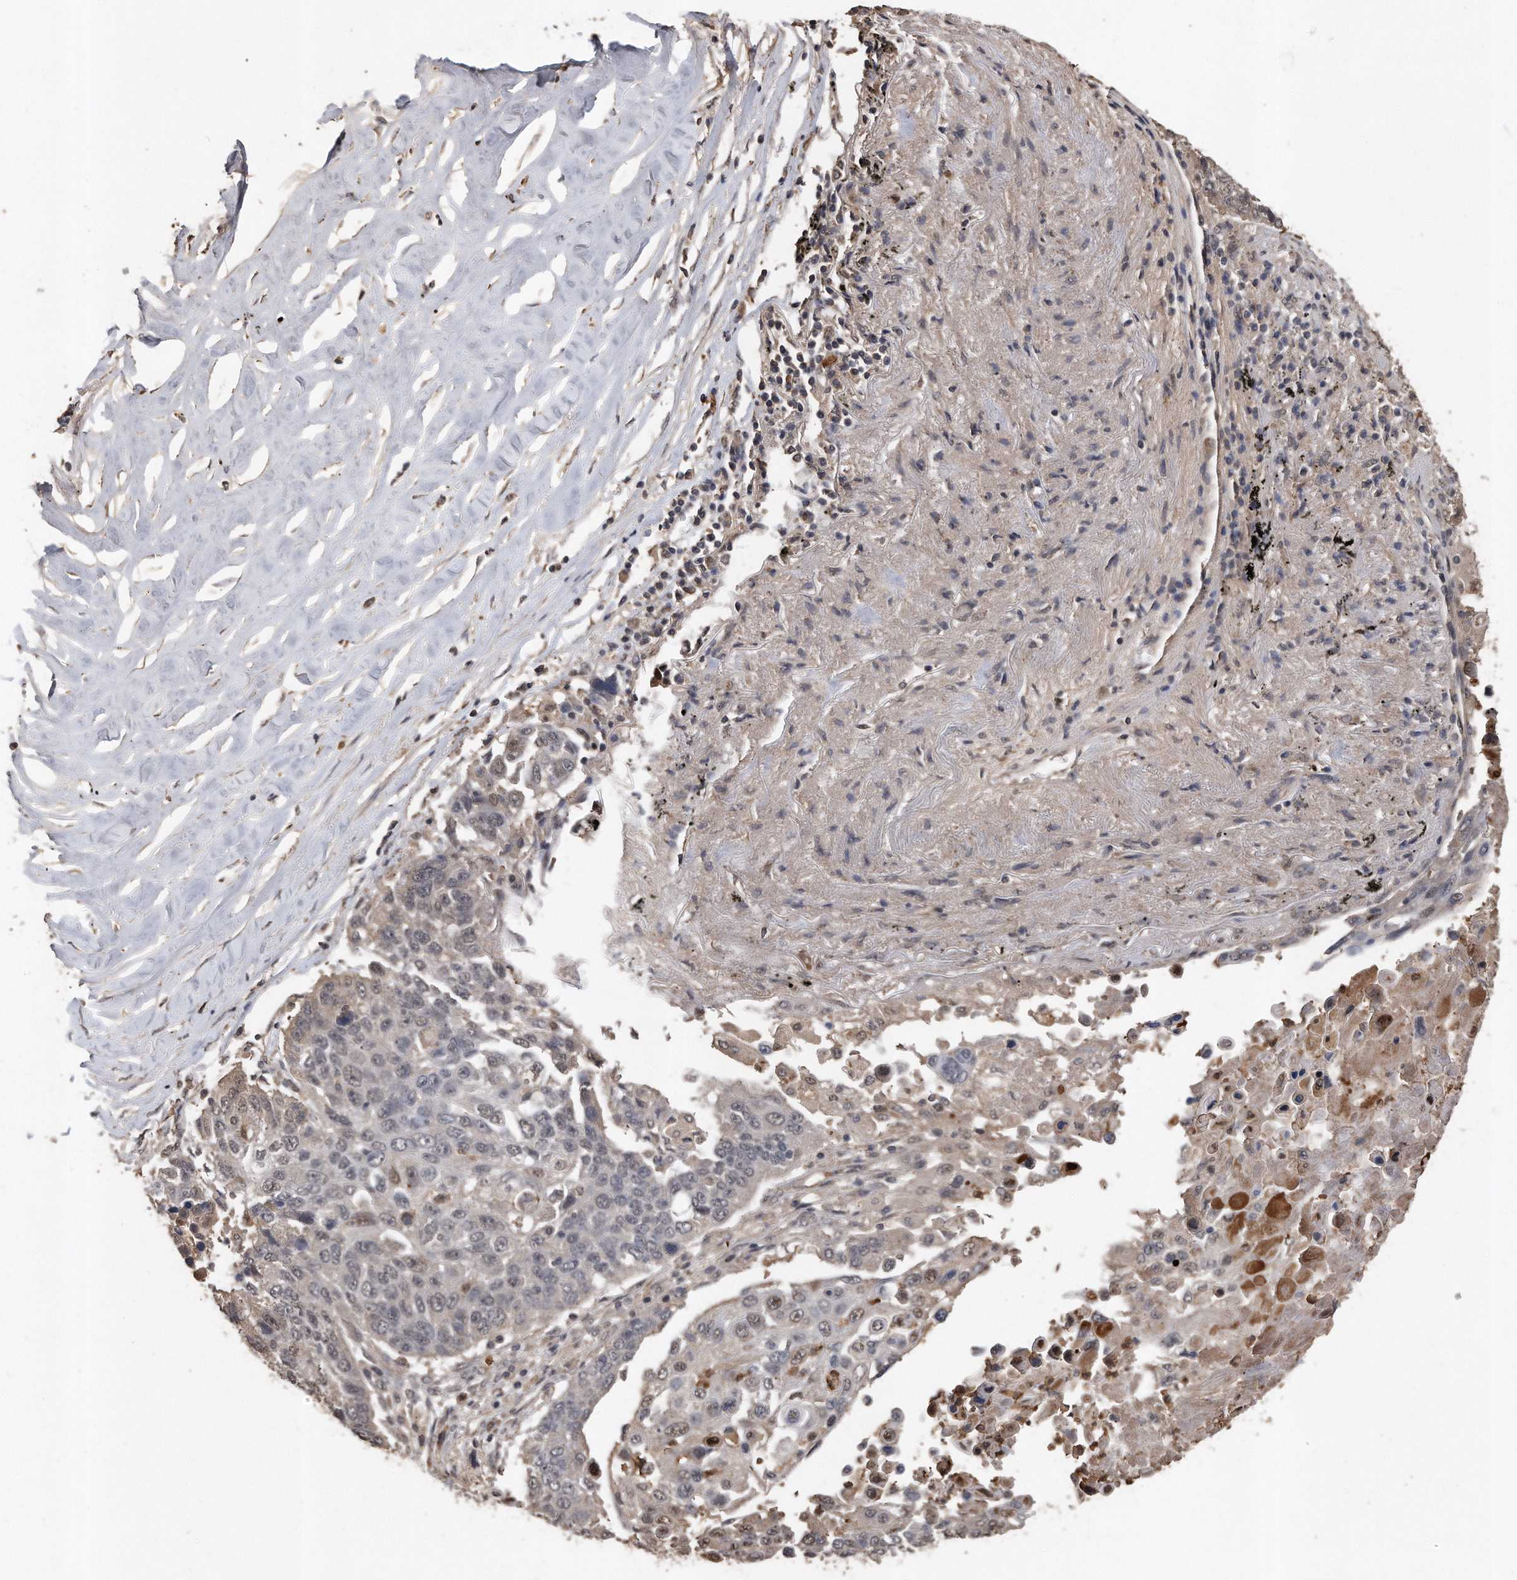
{"staining": {"intensity": "weak", "quantity": "<25%", "location": "nuclear"}, "tissue": "lung cancer", "cell_type": "Tumor cells", "image_type": "cancer", "snomed": [{"axis": "morphology", "description": "Squamous cell carcinoma, NOS"}, {"axis": "topography", "description": "Lung"}], "caption": "Immunohistochemical staining of human lung cancer shows no significant staining in tumor cells.", "gene": "PELO", "patient": {"sex": "male", "age": 66}}